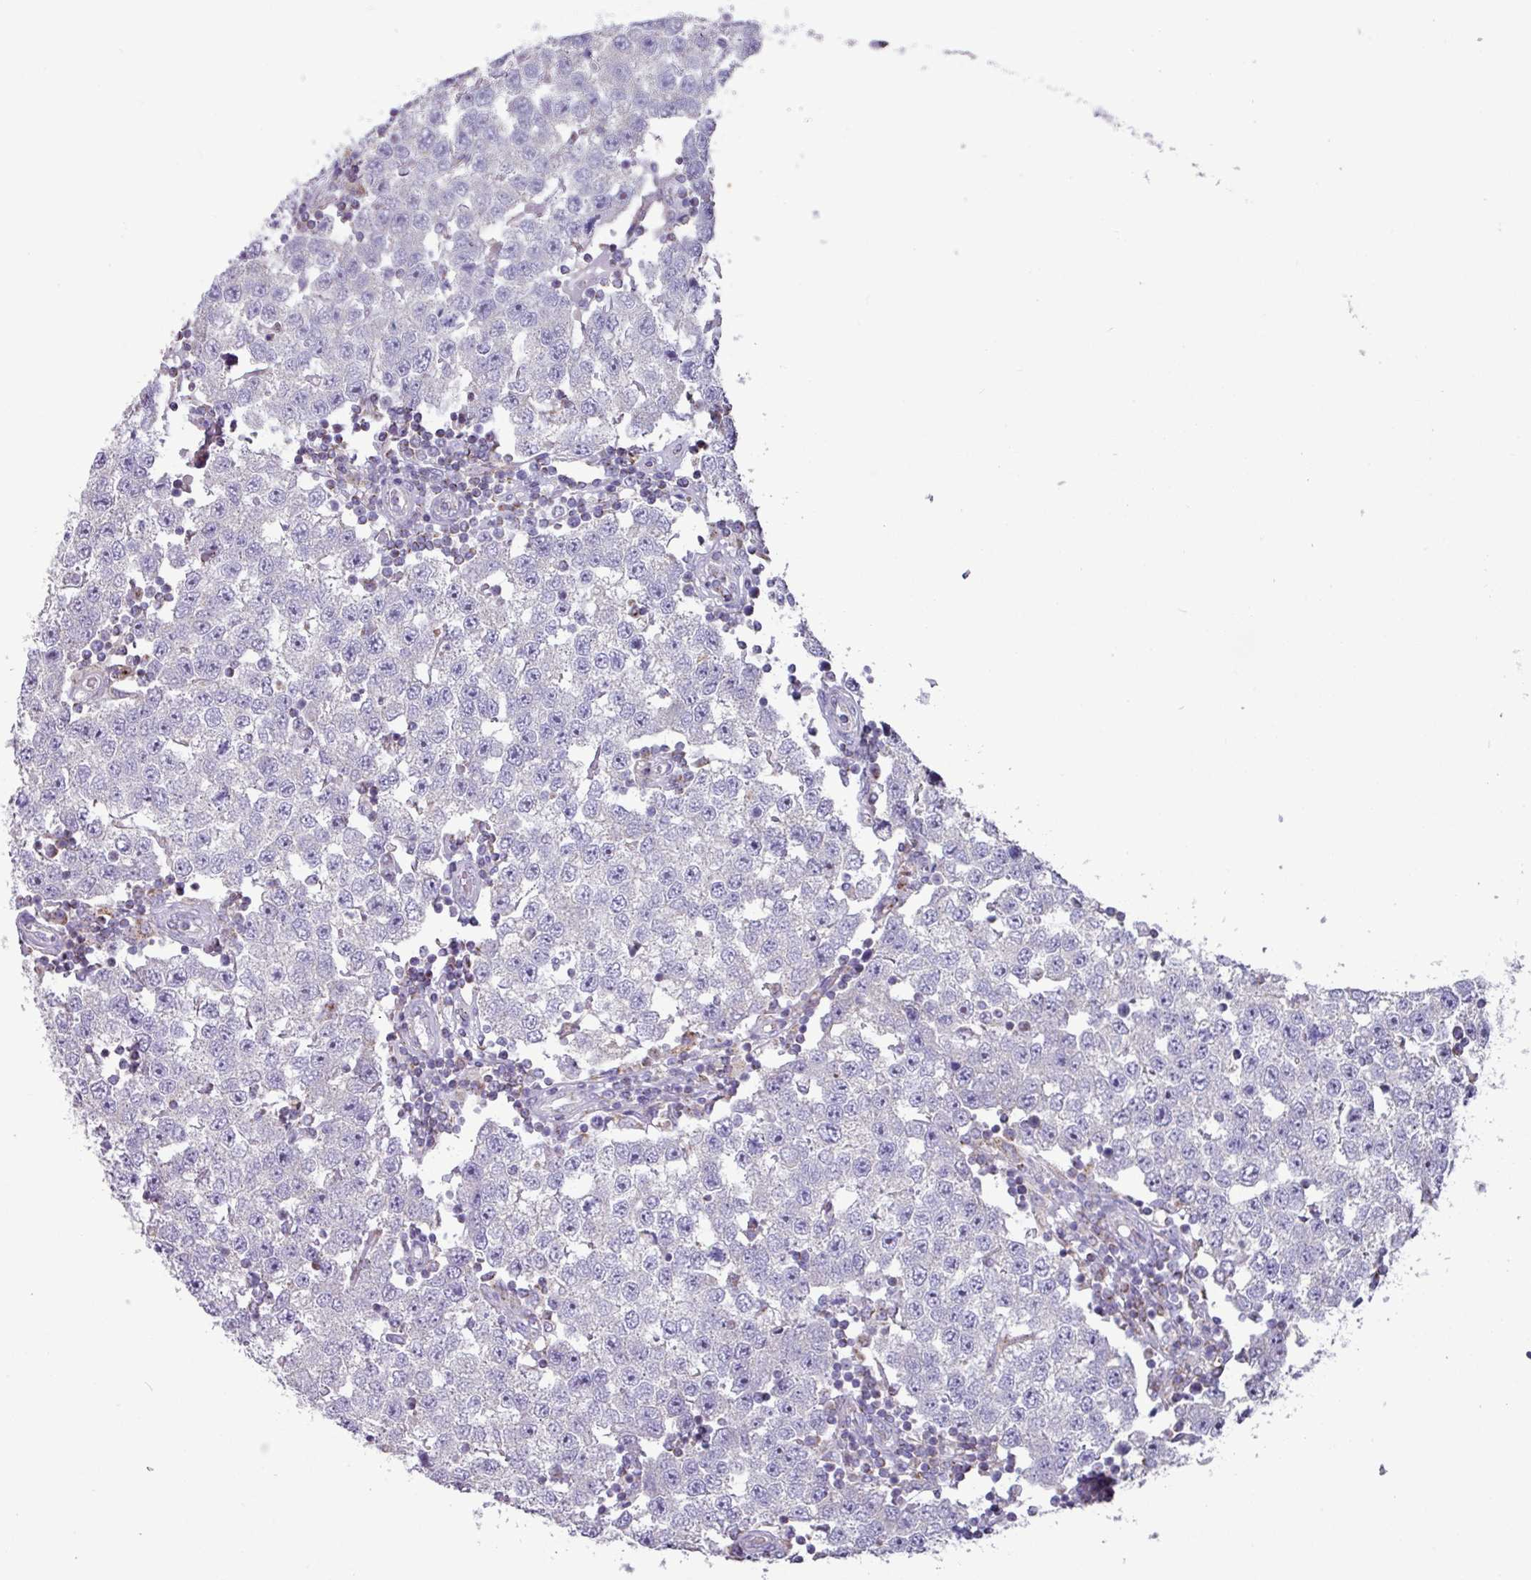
{"staining": {"intensity": "weak", "quantity": "25%-75%", "location": "cytoplasmic/membranous"}, "tissue": "testis cancer", "cell_type": "Tumor cells", "image_type": "cancer", "snomed": [{"axis": "morphology", "description": "Seminoma, NOS"}, {"axis": "topography", "description": "Testis"}], "caption": "Protein expression analysis of human seminoma (testis) reveals weak cytoplasmic/membranous expression in approximately 25%-75% of tumor cells.", "gene": "MT-ND4", "patient": {"sex": "male", "age": 34}}